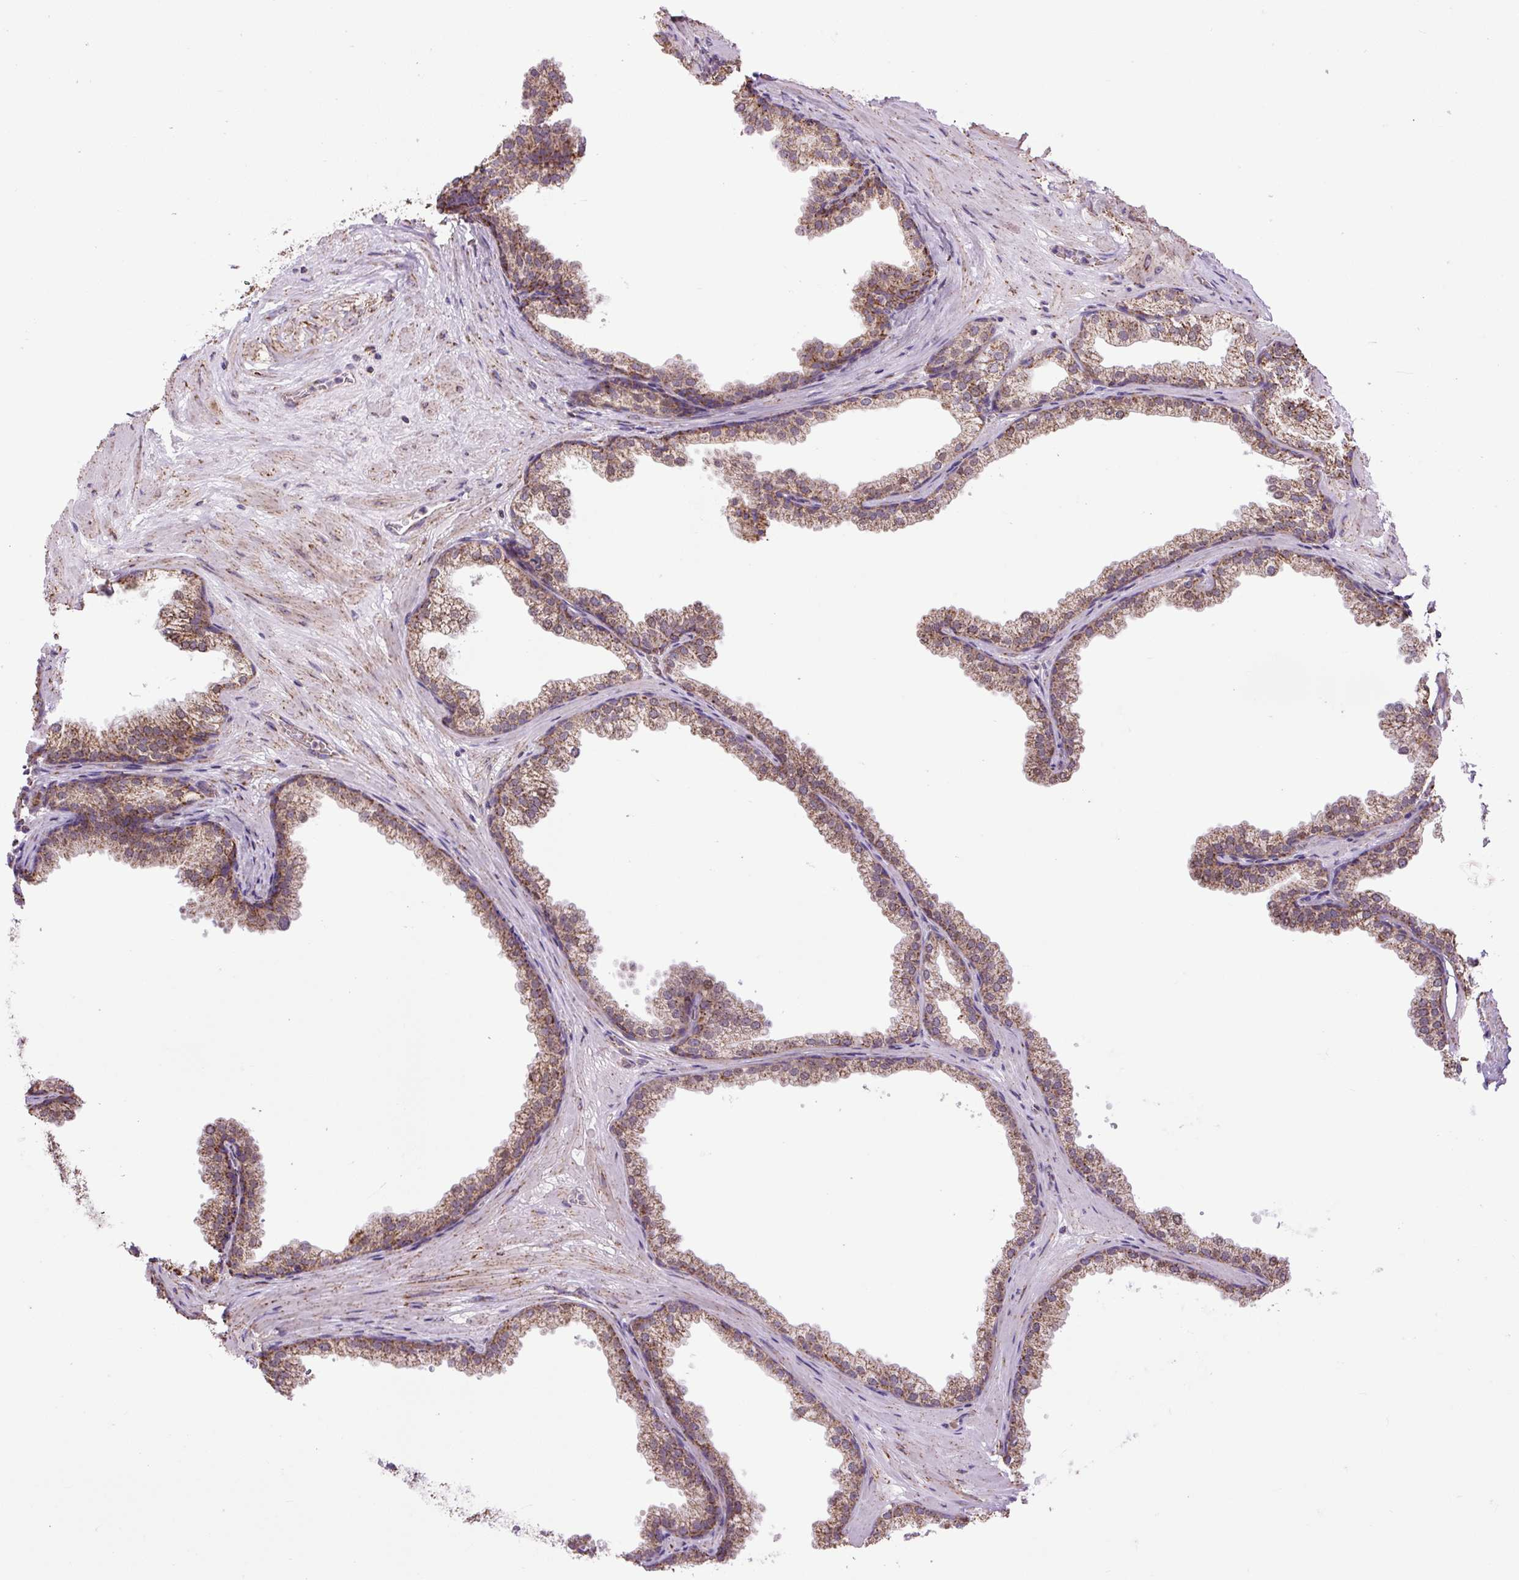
{"staining": {"intensity": "moderate", "quantity": ">75%", "location": "cytoplasmic/membranous,nuclear"}, "tissue": "prostate", "cell_type": "Glandular cells", "image_type": "normal", "snomed": [{"axis": "morphology", "description": "Normal tissue, NOS"}, {"axis": "topography", "description": "Prostate"}], "caption": "This histopathology image demonstrates immunohistochemistry (IHC) staining of unremarkable prostate, with medium moderate cytoplasmic/membranous,nuclear staining in approximately >75% of glandular cells.", "gene": "PLCG1", "patient": {"sex": "male", "age": 37}}